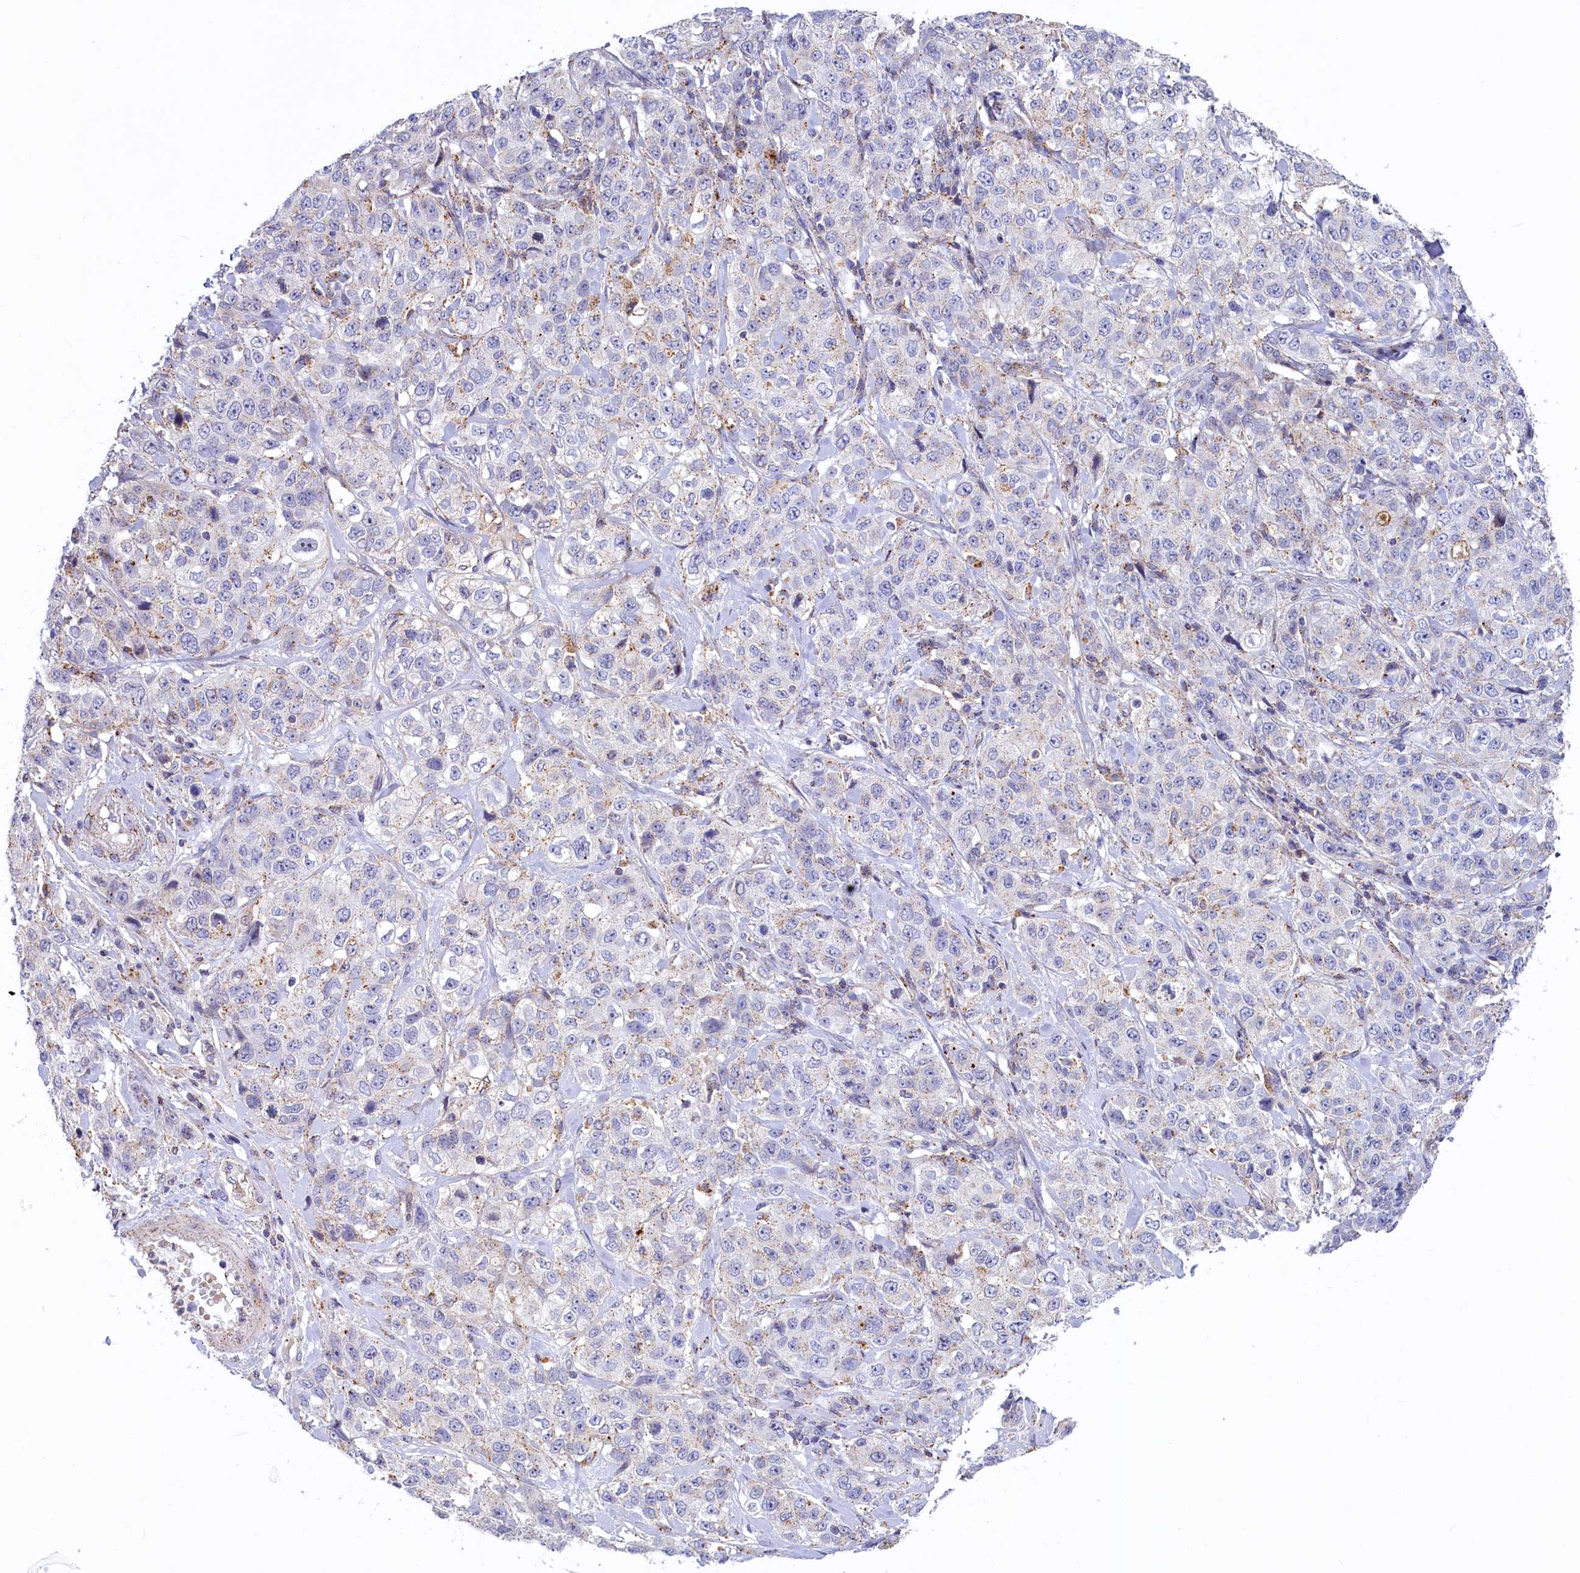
{"staining": {"intensity": "weak", "quantity": "<25%", "location": "cytoplasmic/membranous"}, "tissue": "stomach cancer", "cell_type": "Tumor cells", "image_type": "cancer", "snomed": [{"axis": "morphology", "description": "Adenocarcinoma, NOS"}, {"axis": "topography", "description": "Stomach"}], "caption": "There is no significant staining in tumor cells of stomach adenocarcinoma. The staining is performed using DAB brown chromogen with nuclei counter-stained in using hematoxylin.", "gene": "HYKK", "patient": {"sex": "male", "age": 48}}